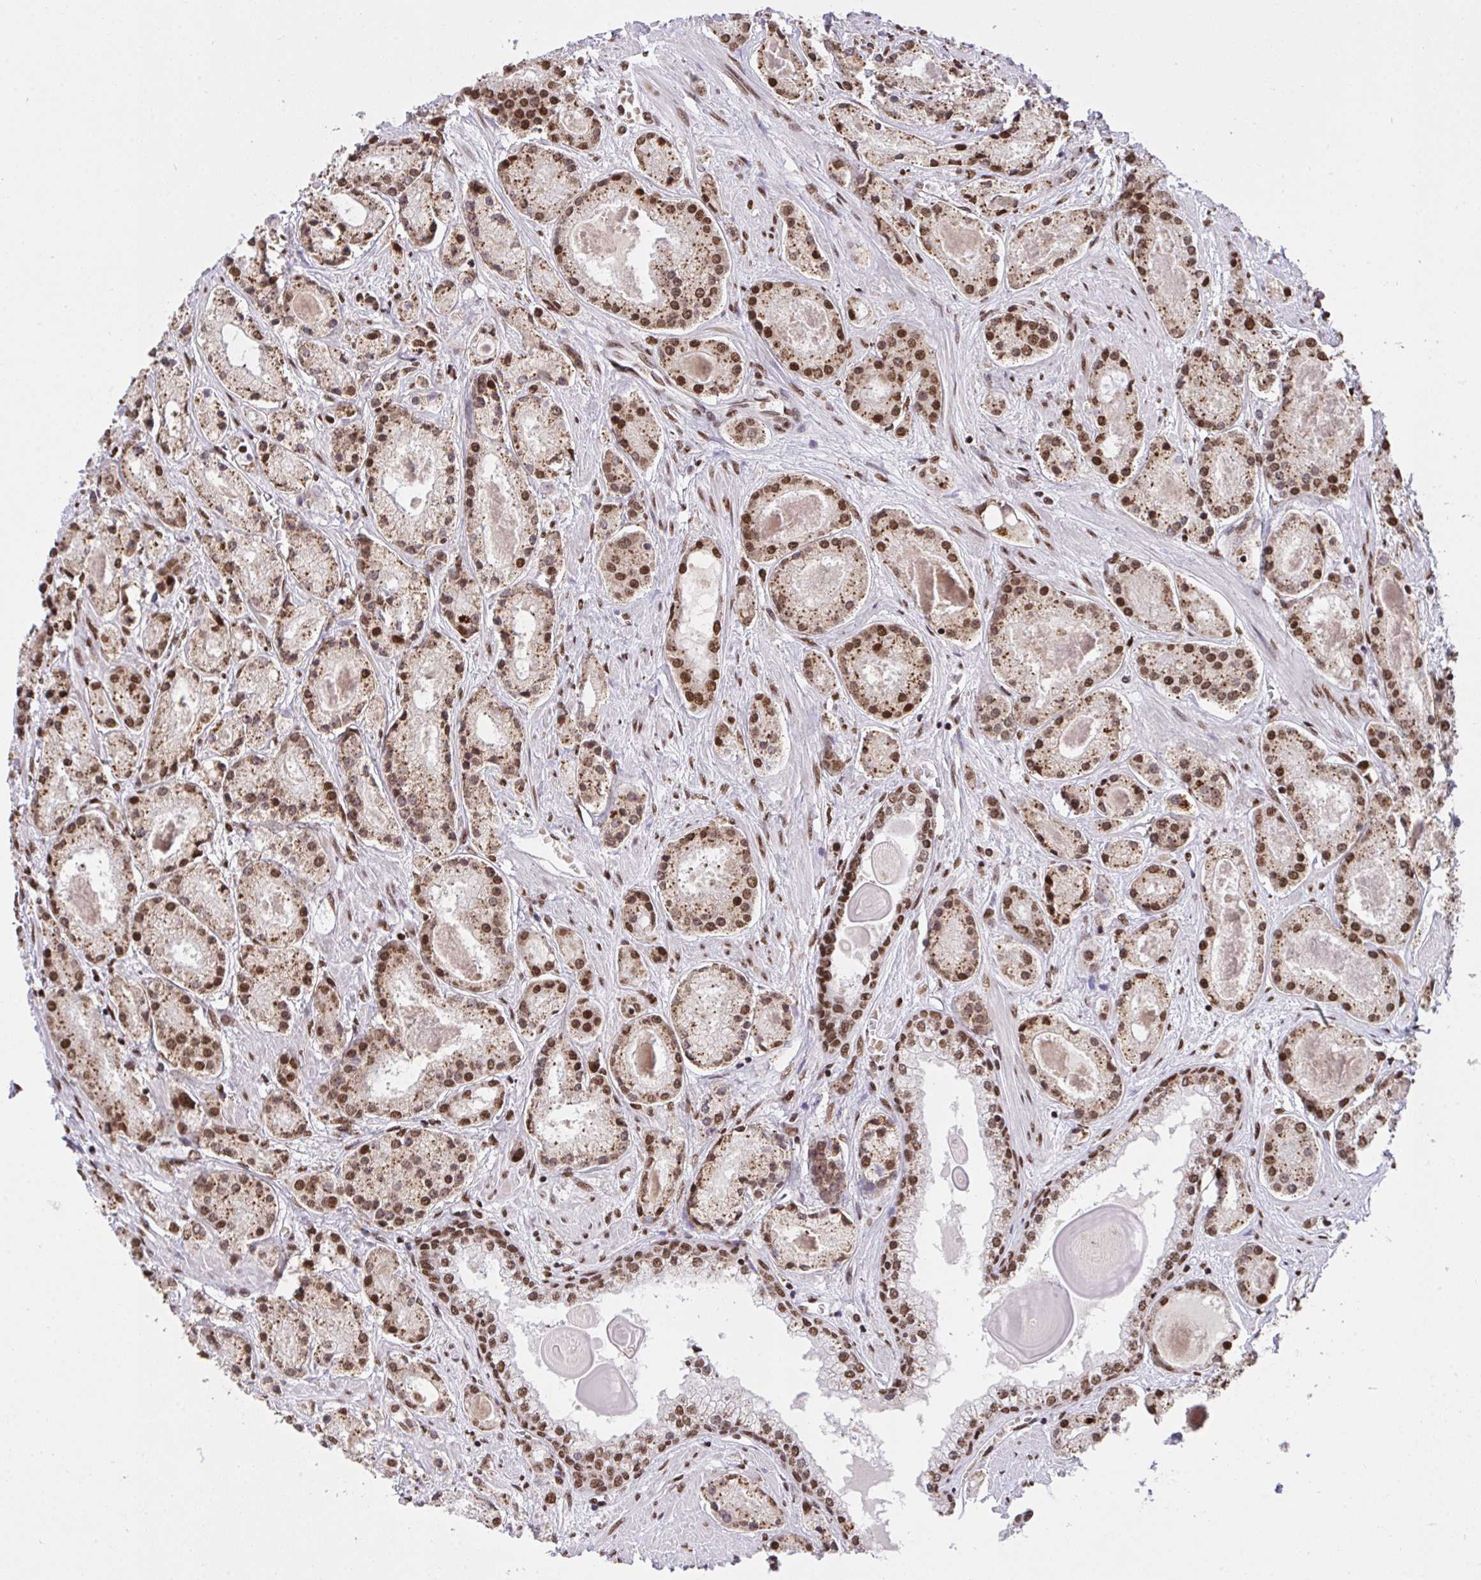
{"staining": {"intensity": "moderate", "quantity": ">75%", "location": "cytoplasmic/membranous,nuclear"}, "tissue": "prostate cancer", "cell_type": "Tumor cells", "image_type": "cancer", "snomed": [{"axis": "morphology", "description": "Adenocarcinoma, High grade"}, {"axis": "topography", "description": "Prostate"}], "caption": "A histopathology image of human prostate cancer stained for a protein exhibits moderate cytoplasmic/membranous and nuclear brown staining in tumor cells.", "gene": "HNRNPL", "patient": {"sex": "male", "age": 67}}